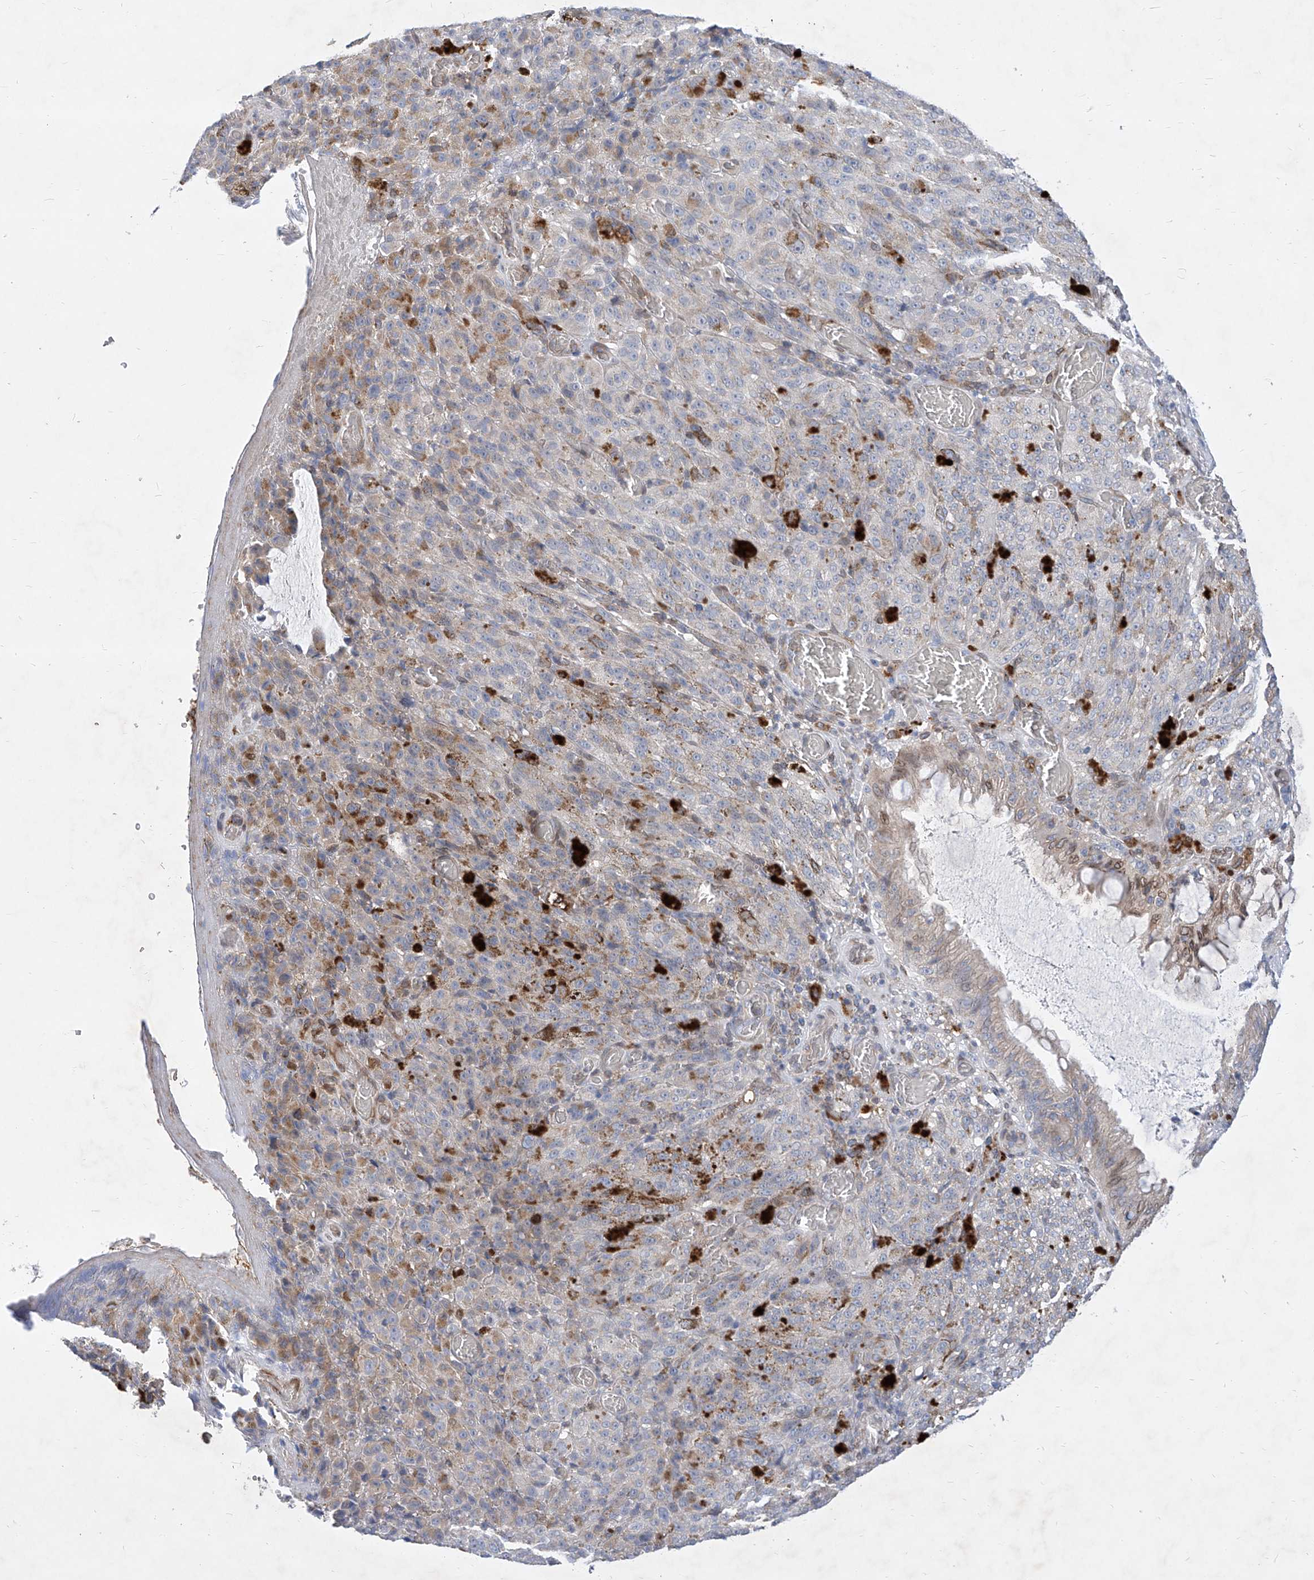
{"staining": {"intensity": "negative", "quantity": "none", "location": "none"}, "tissue": "melanoma", "cell_type": "Tumor cells", "image_type": "cancer", "snomed": [{"axis": "morphology", "description": "Malignant melanoma, NOS"}, {"axis": "topography", "description": "Rectum"}], "caption": "A high-resolution image shows immunohistochemistry (IHC) staining of melanoma, which reveals no significant staining in tumor cells.", "gene": "MX2", "patient": {"sex": "female", "age": 81}}